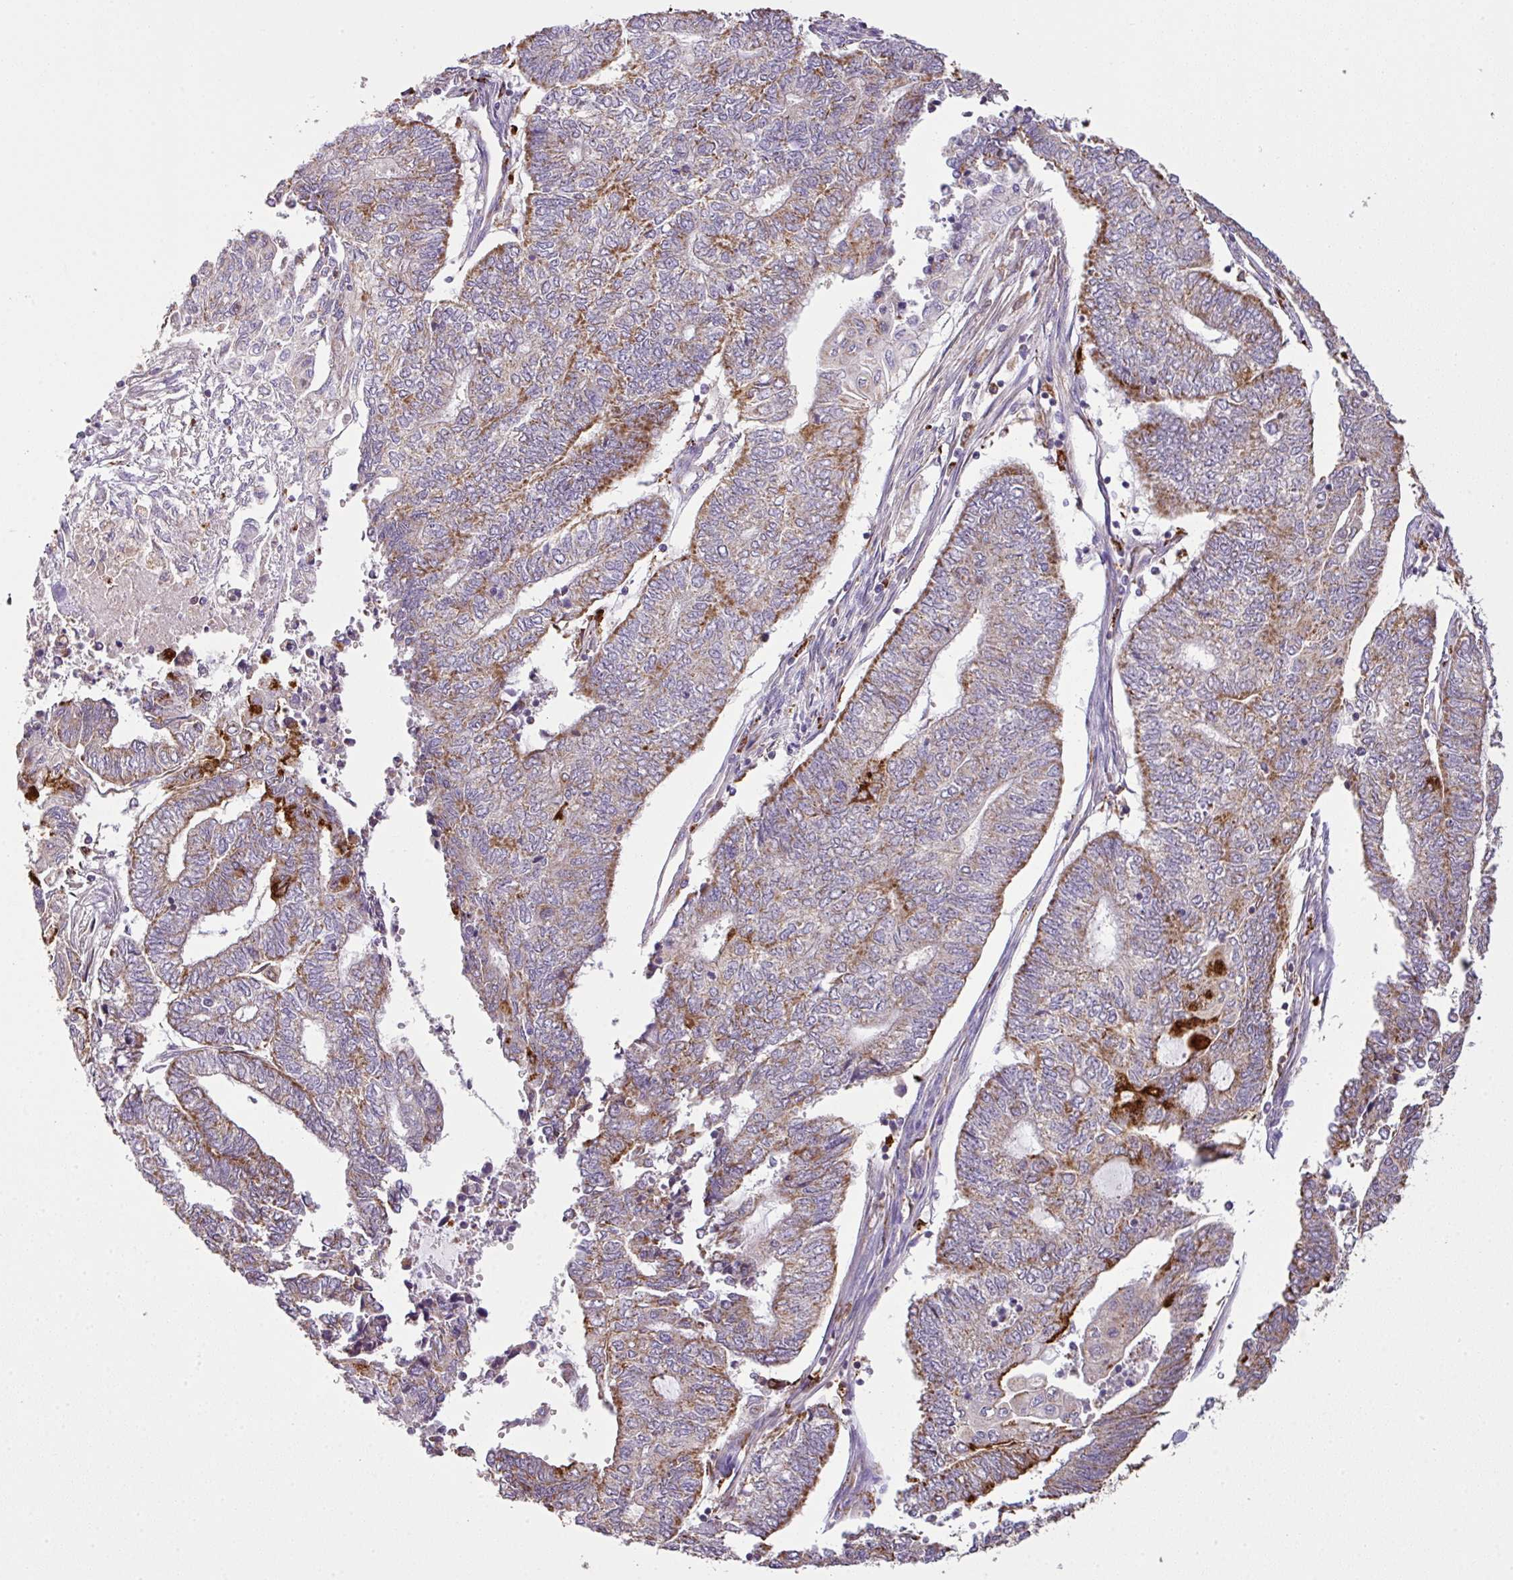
{"staining": {"intensity": "moderate", "quantity": "25%-75%", "location": "cytoplasmic/membranous"}, "tissue": "endometrial cancer", "cell_type": "Tumor cells", "image_type": "cancer", "snomed": [{"axis": "morphology", "description": "Adenocarcinoma, NOS"}, {"axis": "topography", "description": "Uterus"}, {"axis": "topography", "description": "Endometrium"}], "caption": "Protein expression analysis of adenocarcinoma (endometrial) displays moderate cytoplasmic/membranous positivity in about 25%-75% of tumor cells.", "gene": "SMCO4", "patient": {"sex": "female", "age": 70}}